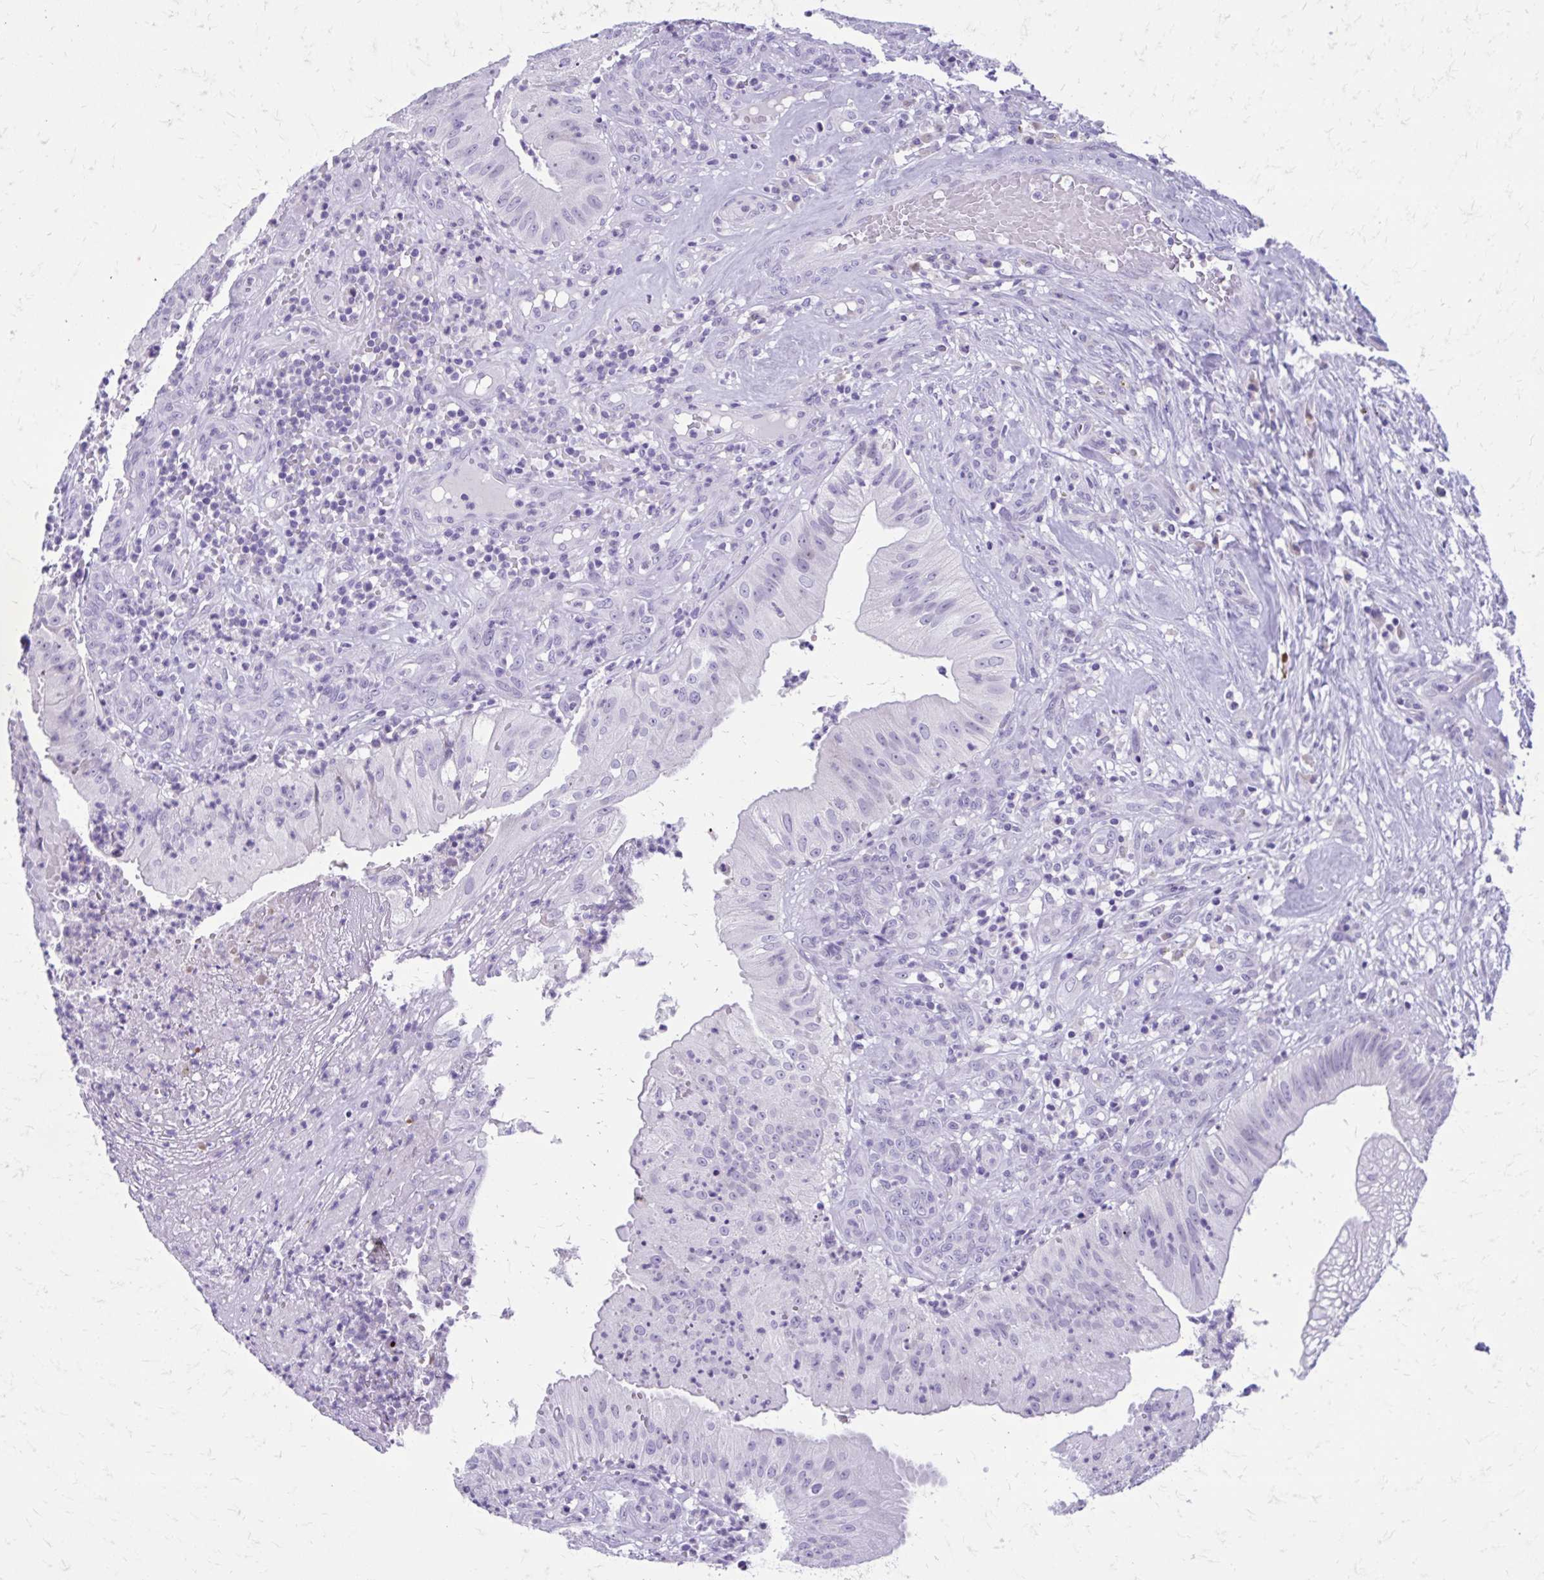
{"staining": {"intensity": "negative", "quantity": "none", "location": "none"}, "tissue": "head and neck cancer", "cell_type": "Tumor cells", "image_type": "cancer", "snomed": [{"axis": "morphology", "description": "Adenocarcinoma, NOS"}, {"axis": "topography", "description": "Head-Neck"}], "caption": "This image is of head and neck cancer (adenocarcinoma) stained with IHC to label a protein in brown with the nuclei are counter-stained blue. There is no positivity in tumor cells. The staining was performed using DAB to visualize the protein expression in brown, while the nuclei were stained in blue with hematoxylin (Magnification: 20x).", "gene": "LCN15", "patient": {"sex": "male", "age": 44}}